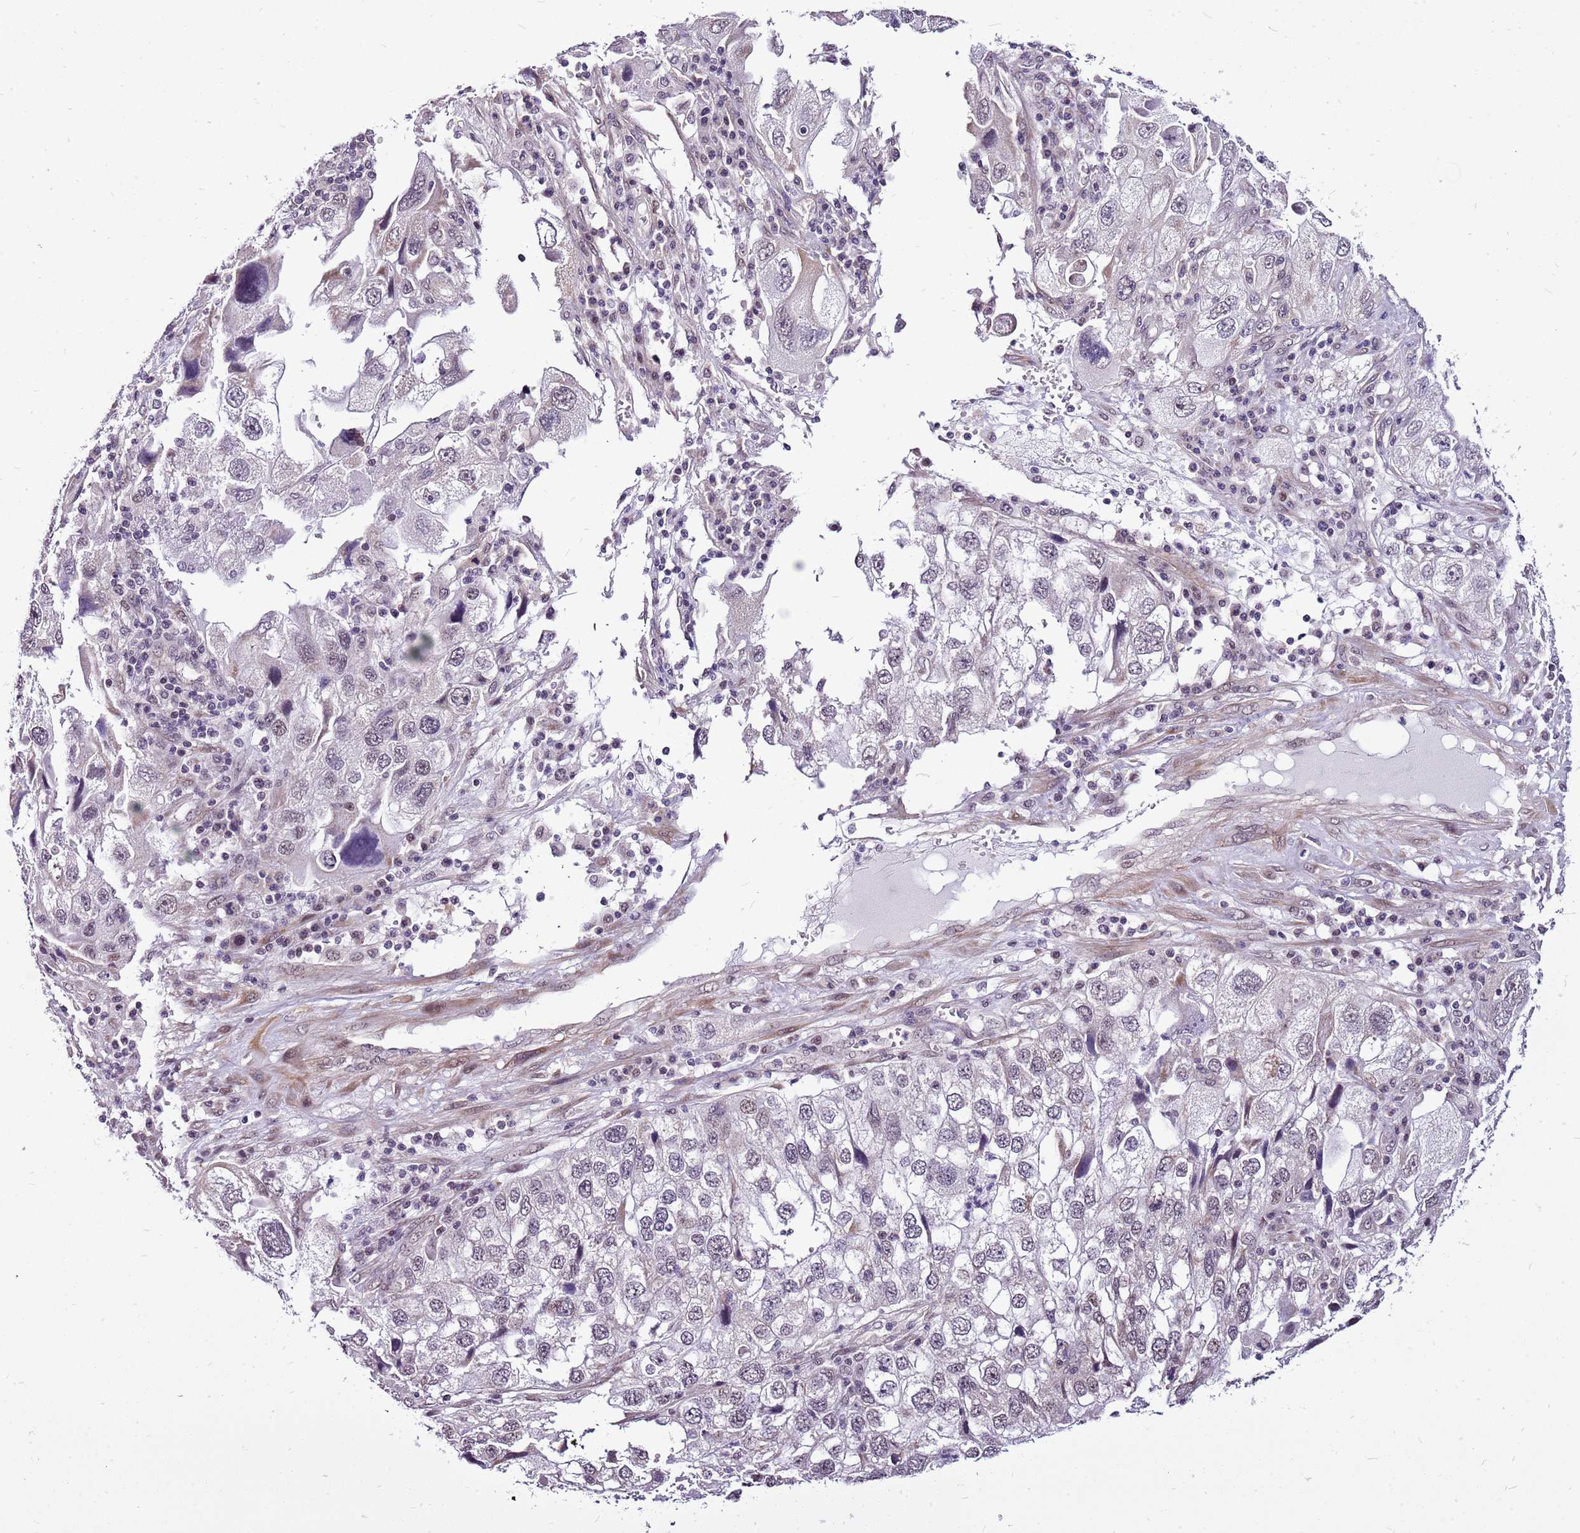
{"staining": {"intensity": "moderate", "quantity": "<25%", "location": "cytoplasmic/membranous,nuclear"}, "tissue": "endometrial cancer", "cell_type": "Tumor cells", "image_type": "cancer", "snomed": [{"axis": "morphology", "description": "Adenocarcinoma, NOS"}, {"axis": "topography", "description": "Endometrium"}], "caption": "Immunohistochemistry (IHC) of human endometrial cancer reveals low levels of moderate cytoplasmic/membranous and nuclear positivity in about <25% of tumor cells.", "gene": "CCDC166", "patient": {"sex": "female", "age": 49}}